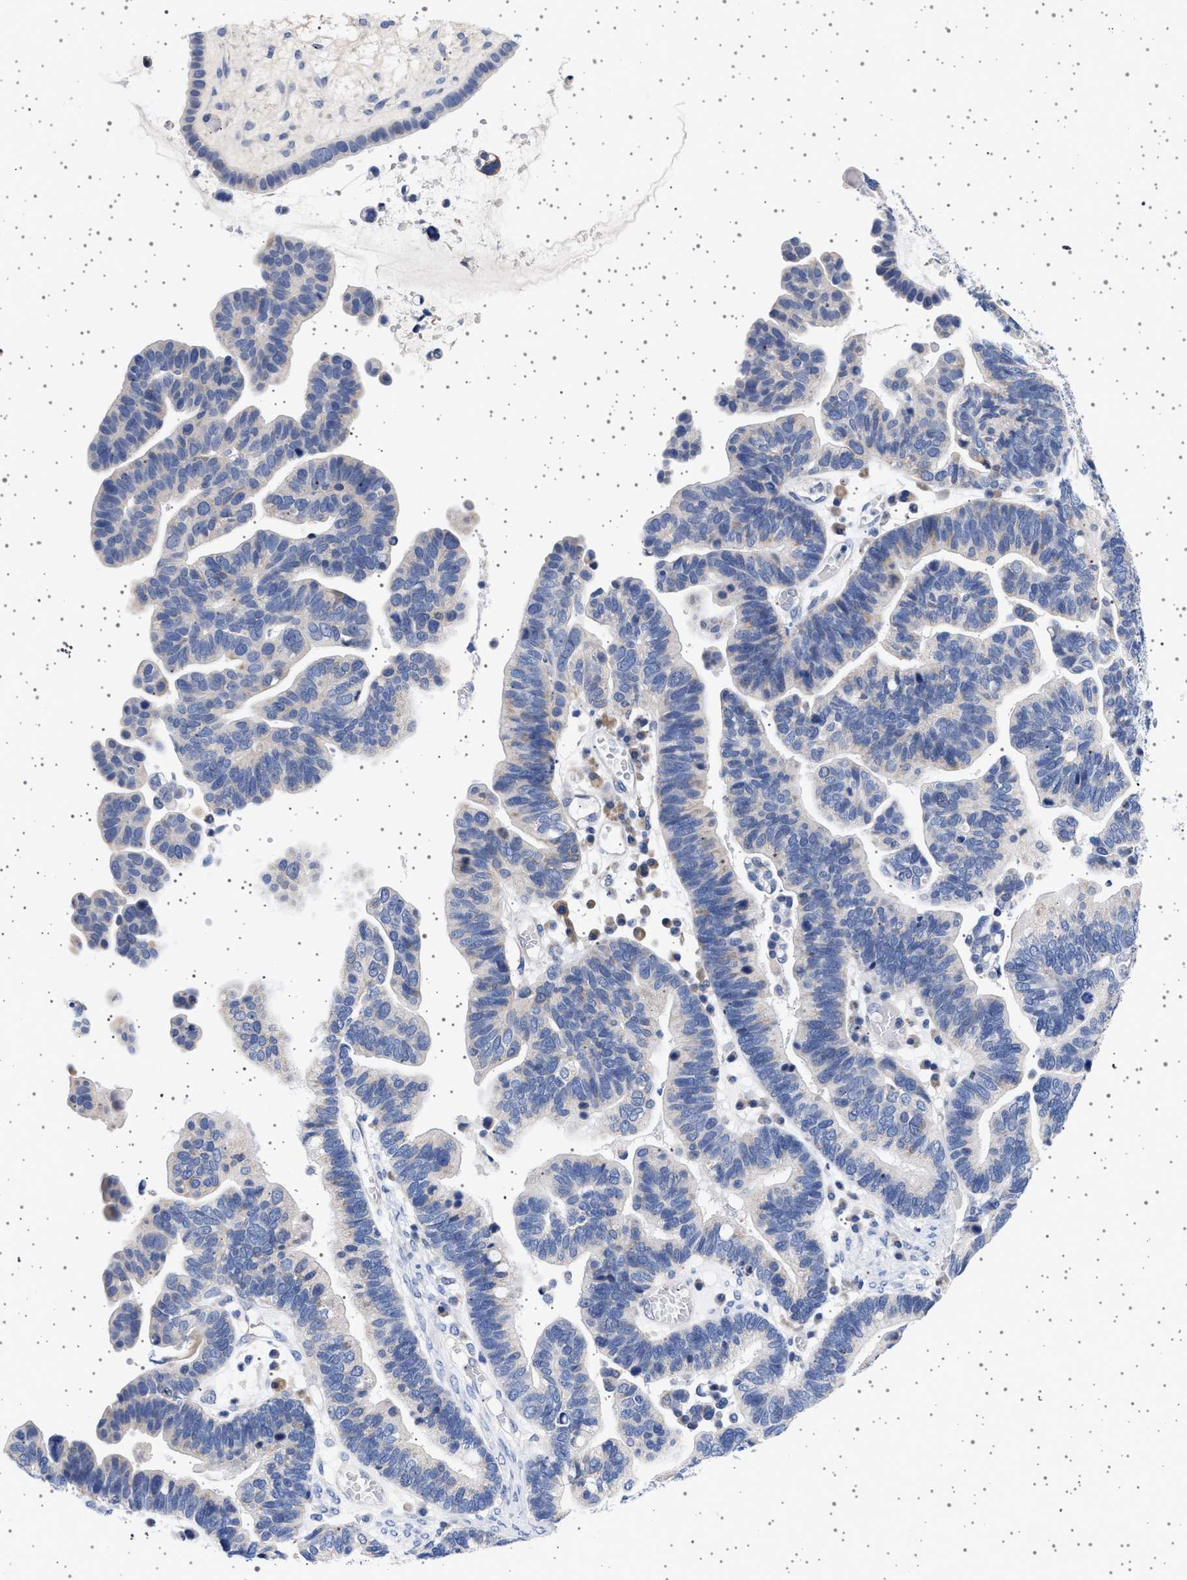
{"staining": {"intensity": "negative", "quantity": "none", "location": "none"}, "tissue": "ovarian cancer", "cell_type": "Tumor cells", "image_type": "cancer", "snomed": [{"axis": "morphology", "description": "Cystadenocarcinoma, serous, NOS"}, {"axis": "topography", "description": "Ovary"}], "caption": "Immunohistochemistry micrograph of neoplastic tissue: ovarian cancer (serous cystadenocarcinoma) stained with DAB (3,3'-diaminobenzidine) demonstrates no significant protein expression in tumor cells.", "gene": "TRMT10B", "patient": {"sex": "female", "age": 56}}